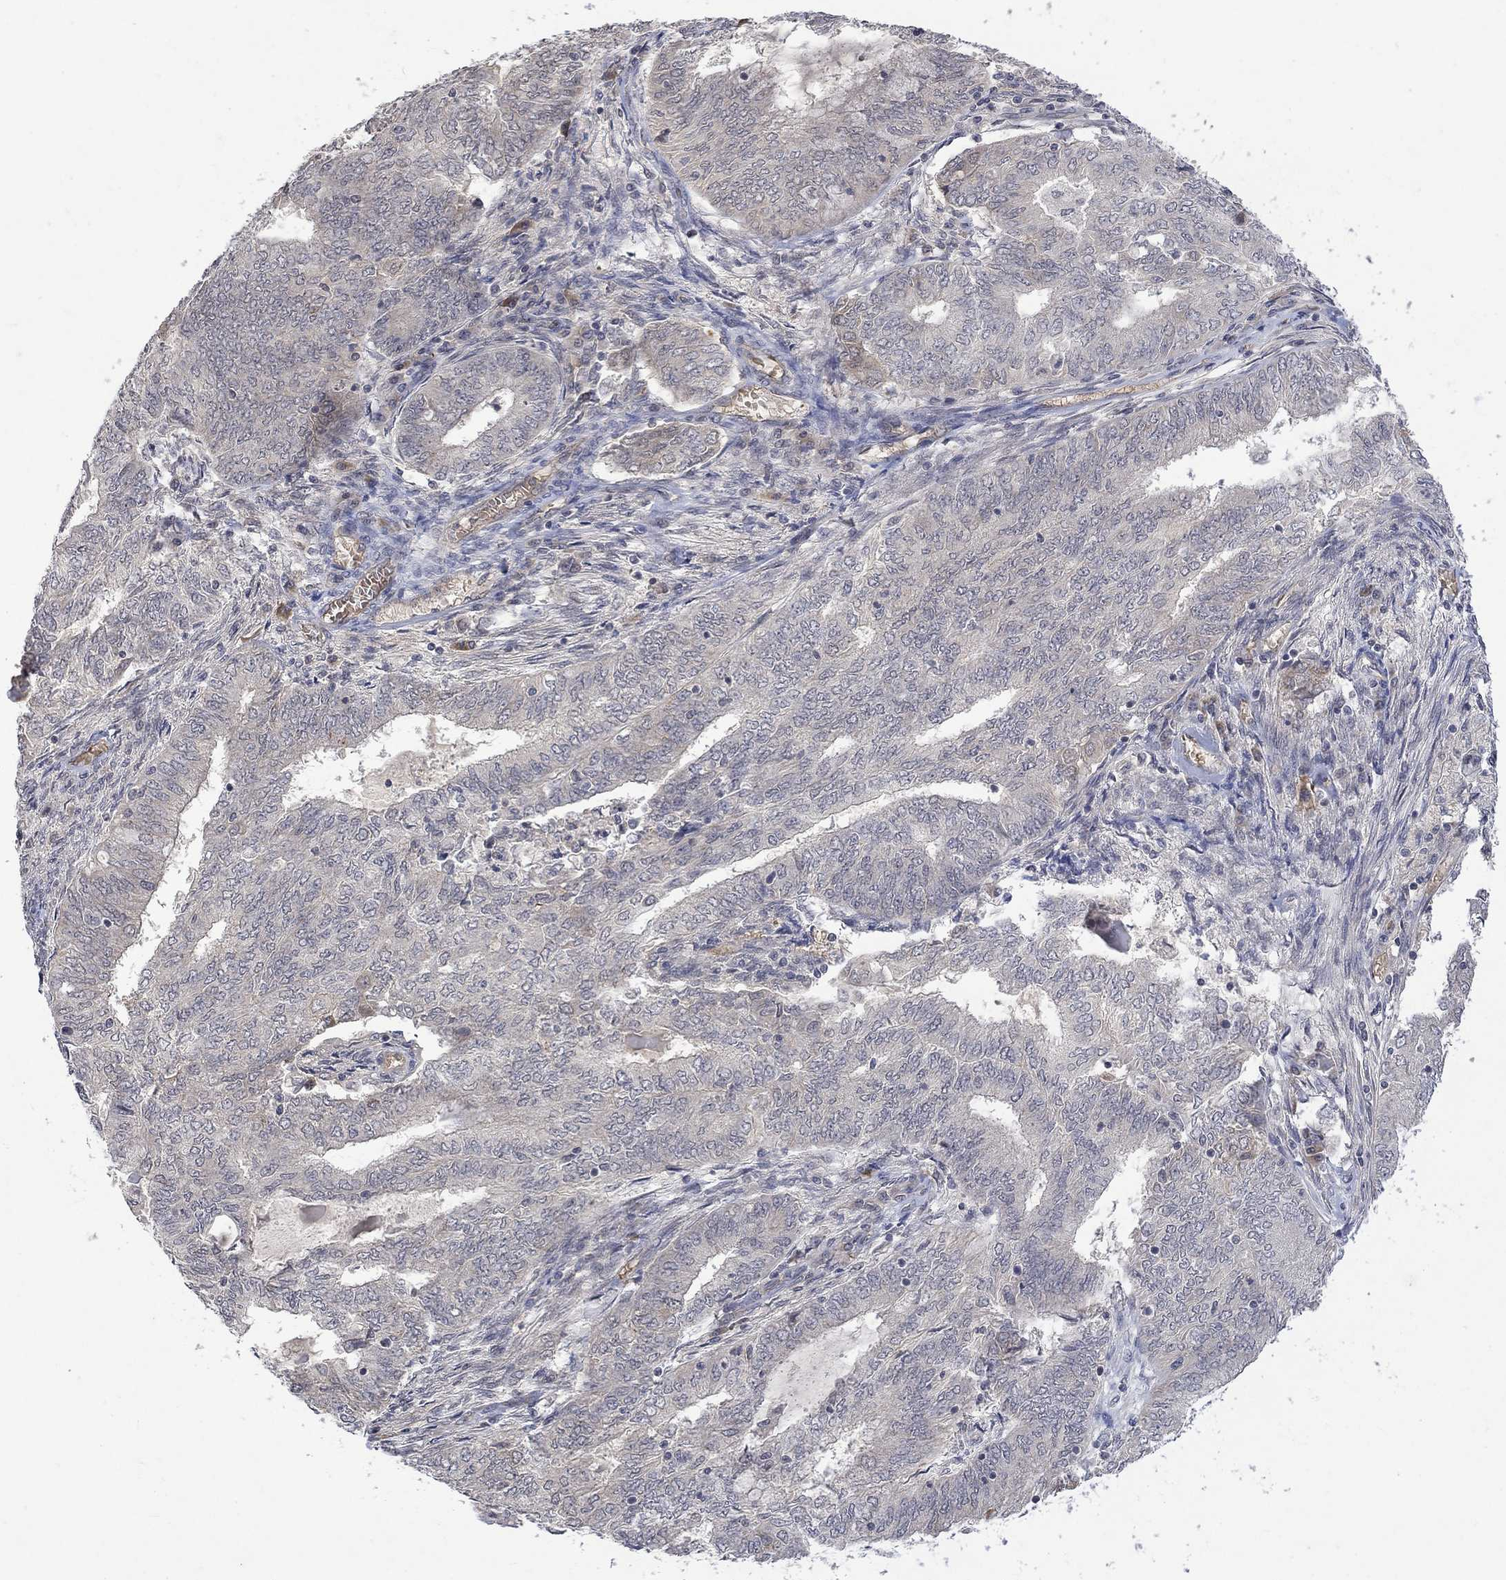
{"staining": {"intensity": "negative", "quantity": "none", "location": "none"}, "tissue": "endometrial cancer", "cell_type": "Tumor cells", "image_type": "cancer", "snomed": [{"axis": "morphology", "description": "Adenocarcinoma, NOS"}, {"axis": "topography", "description": "Endometrium"}], "caption": "Tumor cells show no significant positivity in endometrial cancer.", "gene": "GRIN2D", "patient": {"sex": "female", "age": 62}}